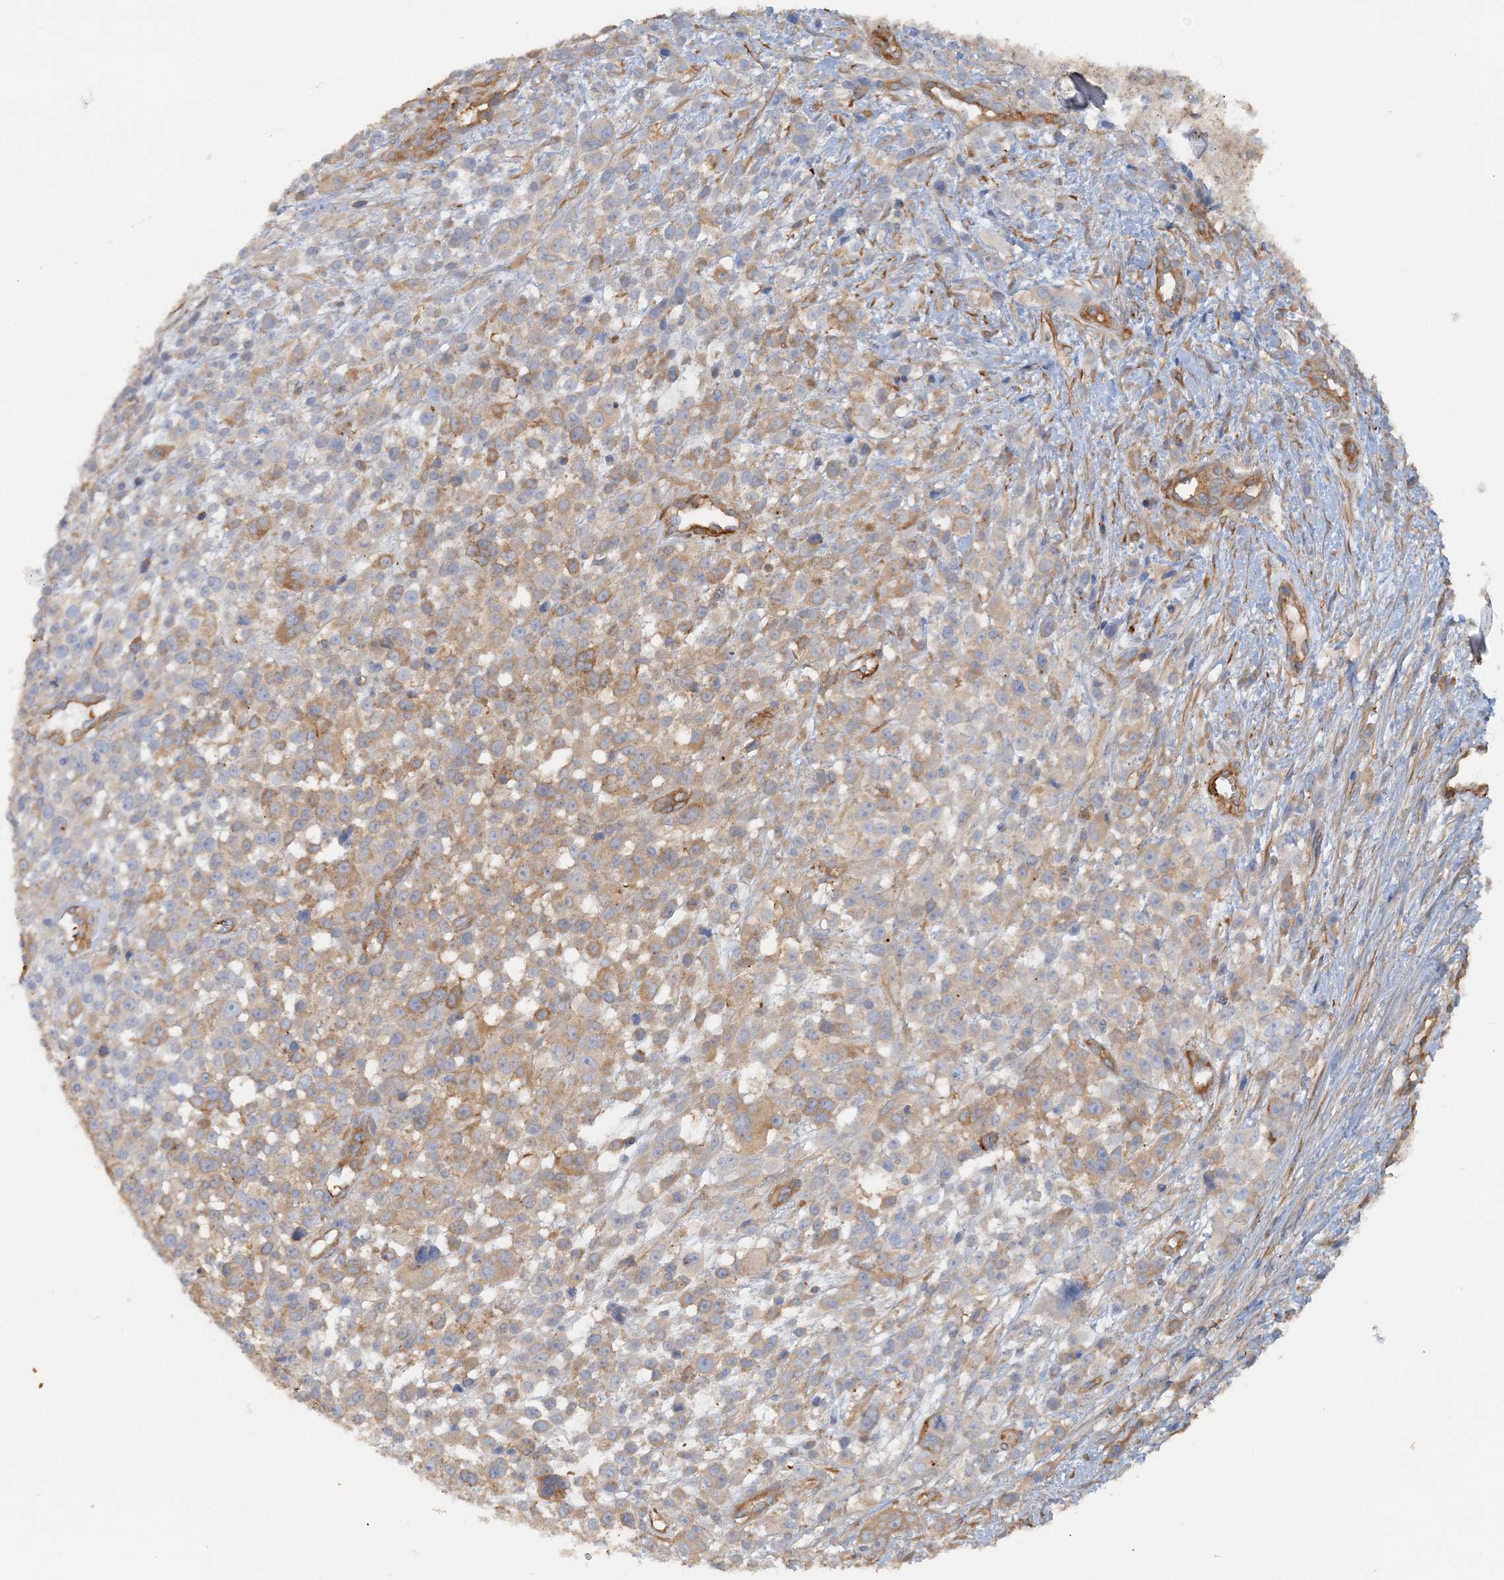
{"staining": {"intensity": "moderate", "quantity": "<25%", "location": "cytoplasmic/membranous"}, "tissue": "melanoma", "cell_type": "Tumor cells", "image_type": "cancer", "snomed": [{"axis": "morphology", "description": "Malignant melanoma, NOS"}, {"axis": "topography", "description": "Skin"}], "caption": "A micrograph showing moderate cytoplasmic/membranous expression in approximately <25% of tumor cells in malignant melanoma, as visualized by brown immunohistochemical staining.", "gene": "DSTN", "patient": {"sex": "female", "age": 55}}